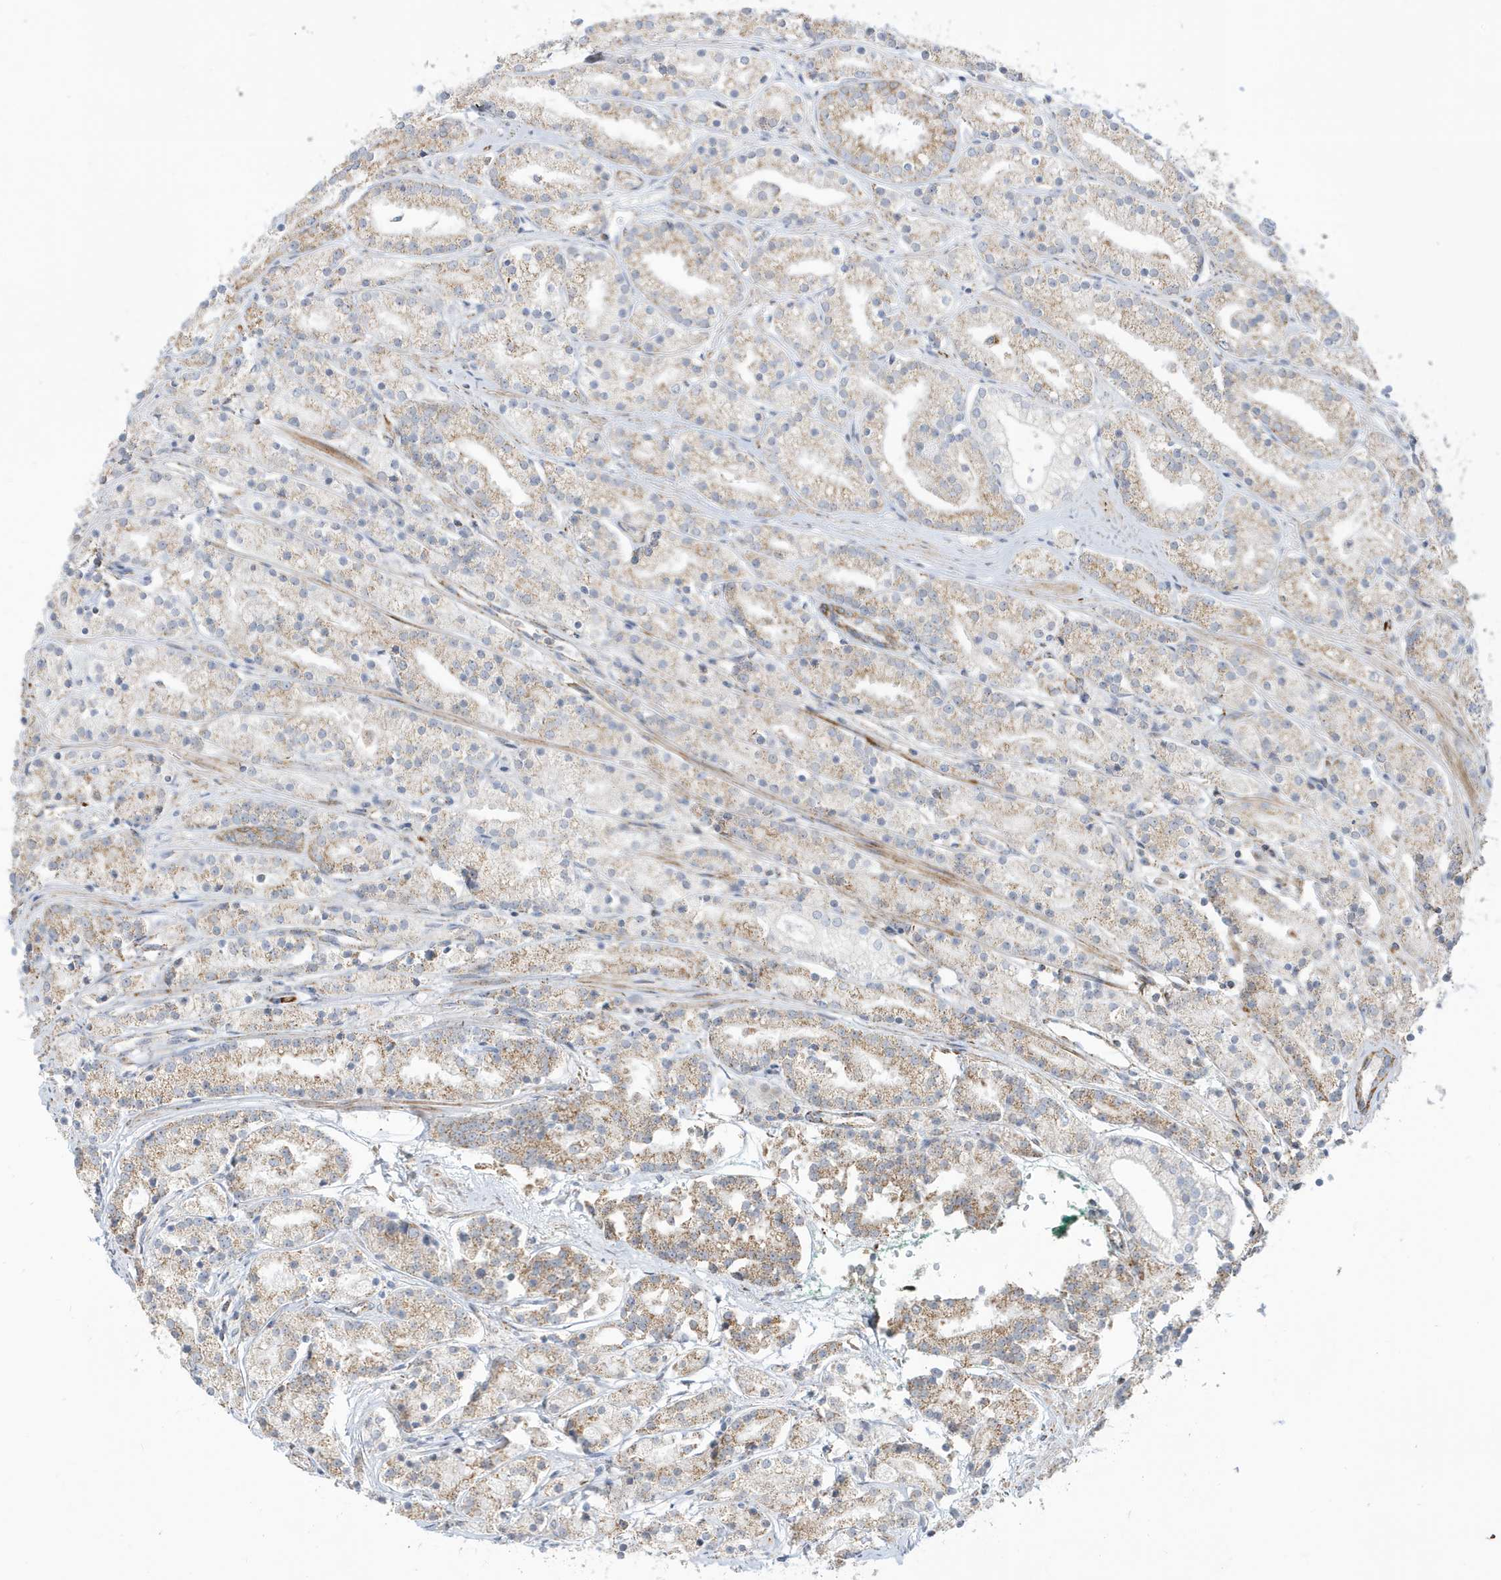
{"staining": {"intensity": "weak", "quantity": ">75%", "location": "cytoplasmic/membranous"}, "tissue": "prostate cancer", "cell_type": "Tumor cells", "image_type": "cancer", "snomed": [{"axis": "morphology", "description": "Adenocarcinoma, High grade"}, {"axis": "topography", "description": "Prostate"}], "caption": "Weak cytoplasmic/membranous protein positivity is identified in approximately >75% of tumor cells in prostate adenocarcinoma (high-grade). Using DAB (brown) and hematoxylin (blue) stains, captured at high magnification using brightfield microscopy.", "gene": "IFT57", "patient": {"sex": "male", "age": 69}}